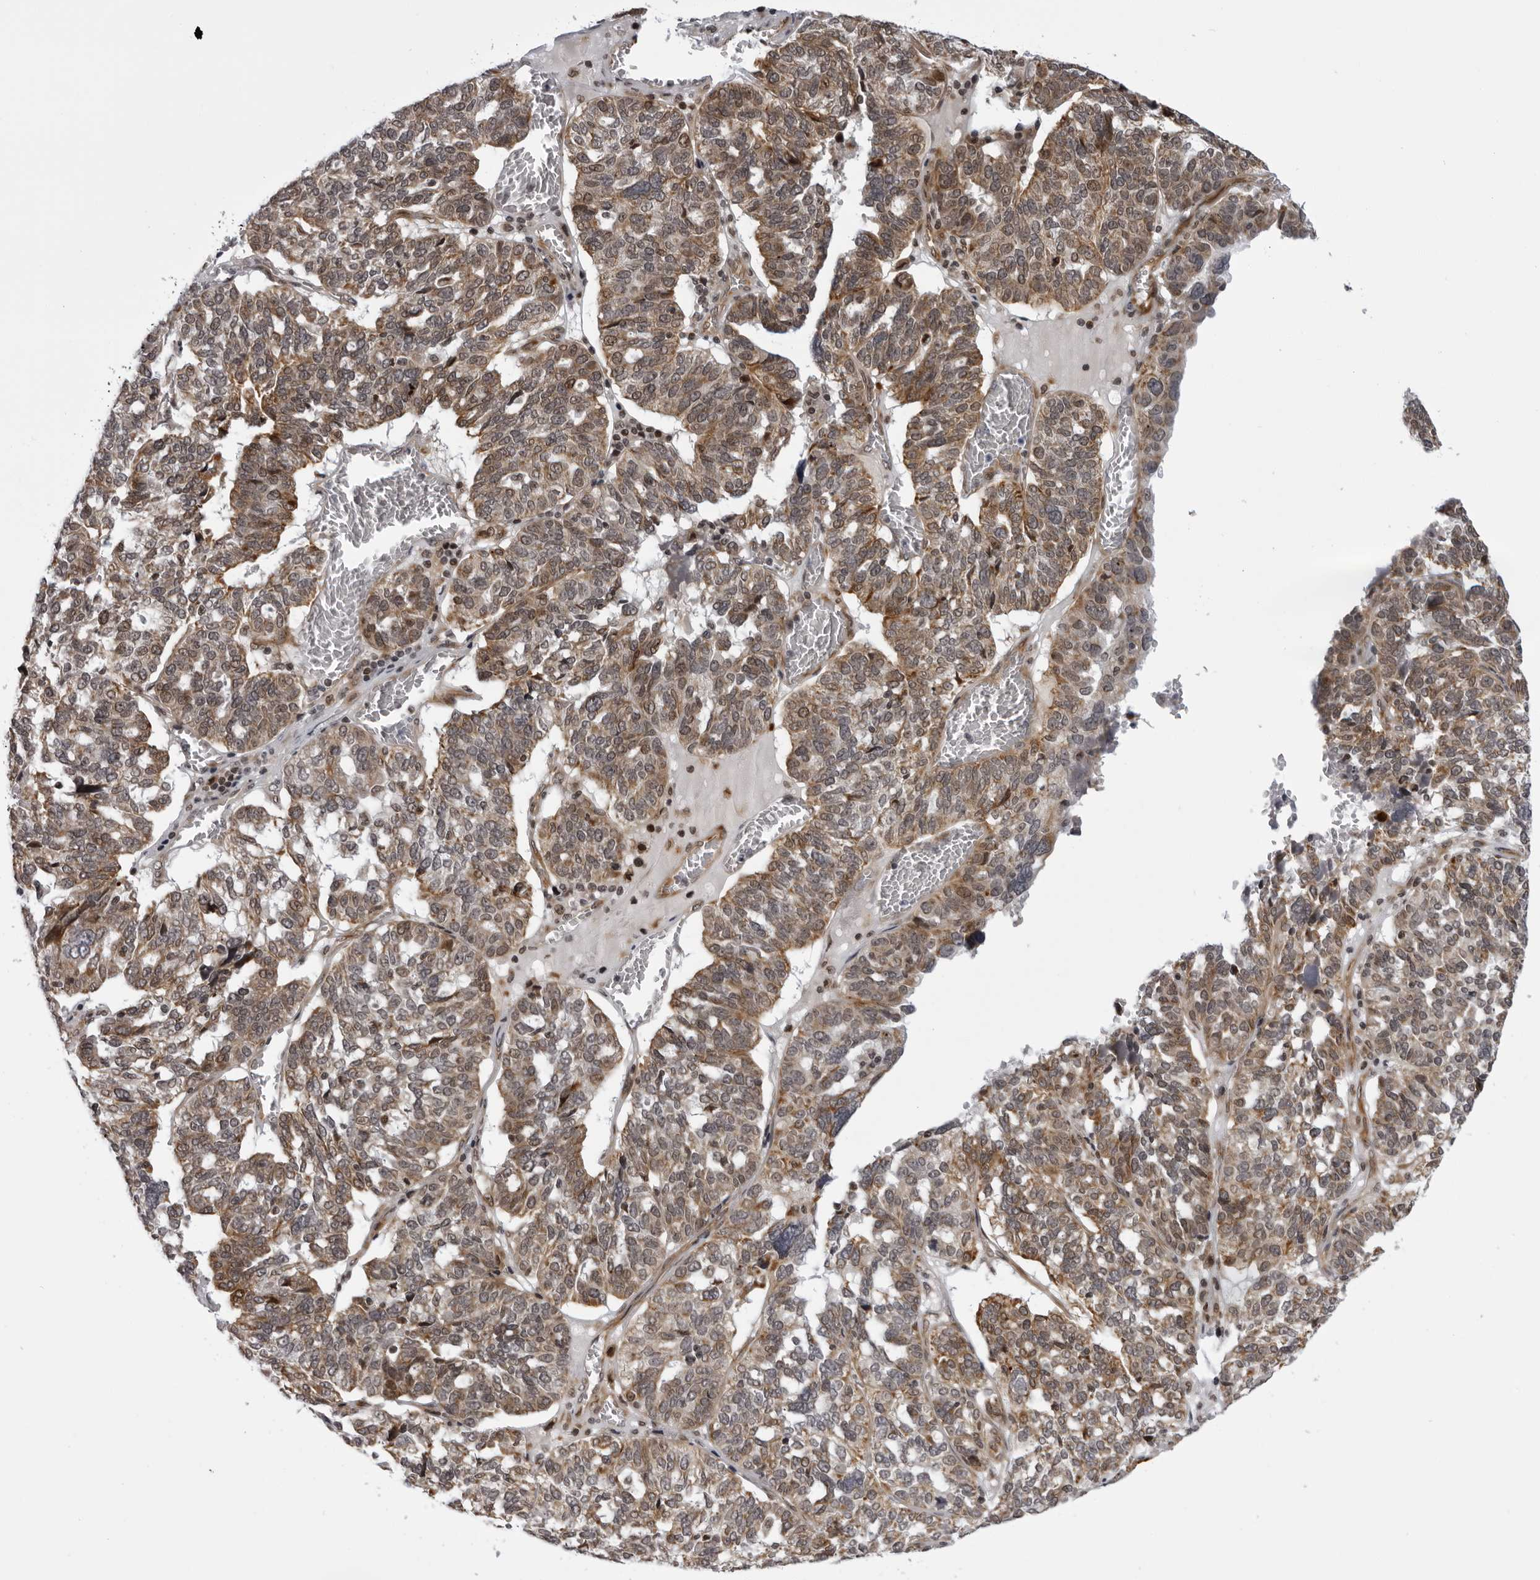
{"staining": {"intensity": "moderate", "quantity": ">75%", "location": "cytoplasmic/membranous,nuclear"}, "tissue": "ovarian cancer", "cell_type": "Tumor cells", "image_type": "cancer", "snomed": [{"axis": "morphology", "description": "Cystadenocarcinoma, serous, NOS"}, {"axis": "topography", "description": "Ovary"}], "caption": "Immunohistochemical staining of human ovarian serous cystadenocarcinoma exhibits moderate cytoplasmic/membranous and nuclear protein positivity in about >75% of tumor cells.", "gene": "GCSAML", "patient": {"sex": "female", "age": 59}}